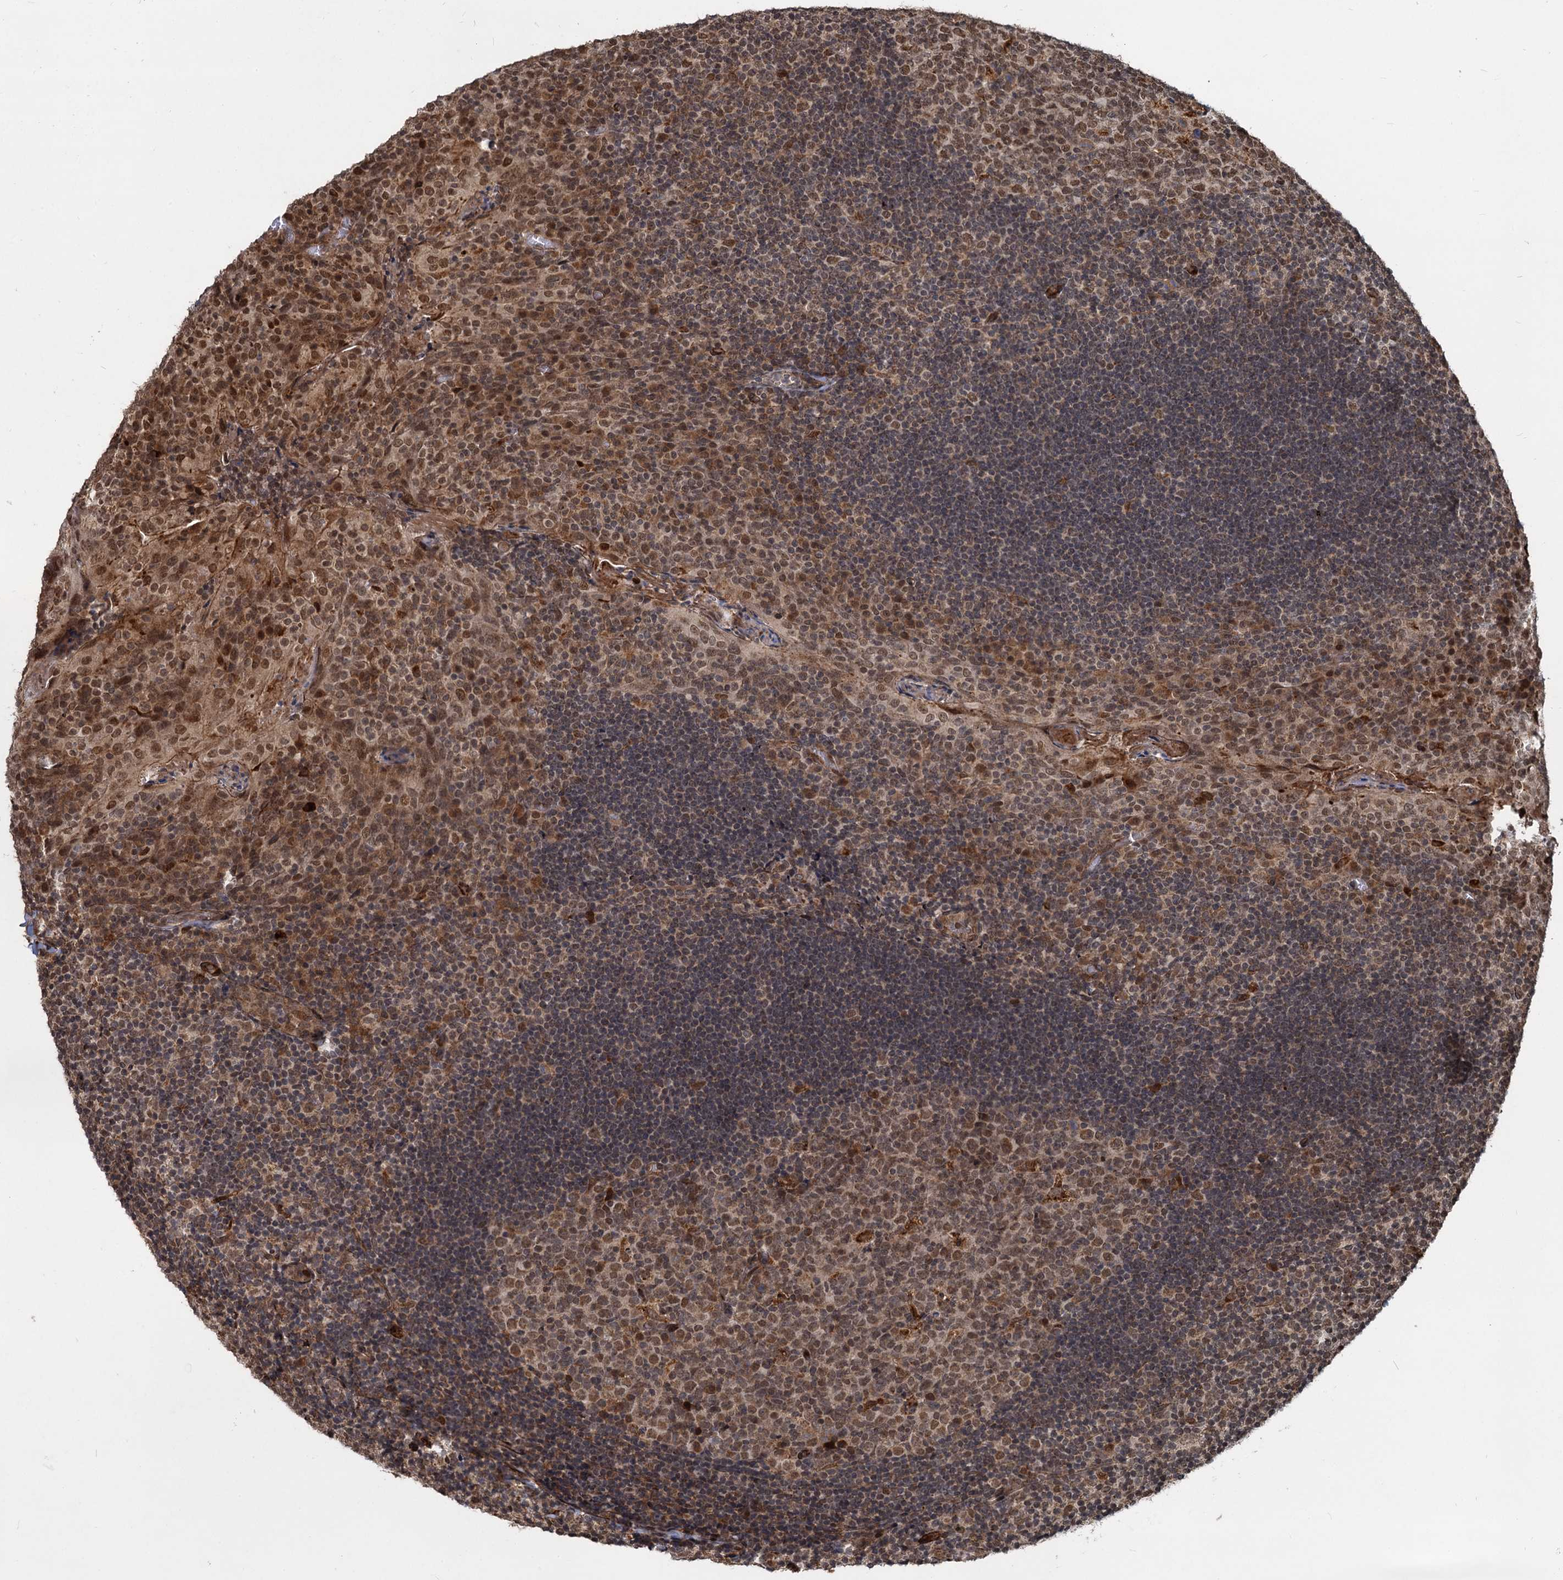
{"staining": {"intensity": "moderate", "quantity": "25%-75%", "location": "cytoplasmic/membranous,nuclear"}, "tissue": "tonsil", "cell_type": "Germinal center cells", "image_type": "normal", "snomed": [{"axis": "morphology", "description": "Normal tissue, NOS"}, {"axis": "topography", "description": "Tonsil"}], "caption": "DAB immunohistochemical staining of benign tonsil shows moderate cytoplasmic/membranous,nuclear protein staining in approximately 25%-75% of germinal center cells. (Brightfield microscopy of DAB IHC at high magnification).", "gene": "TRIM23", "patient": {"sex": "male", "age": 17}}